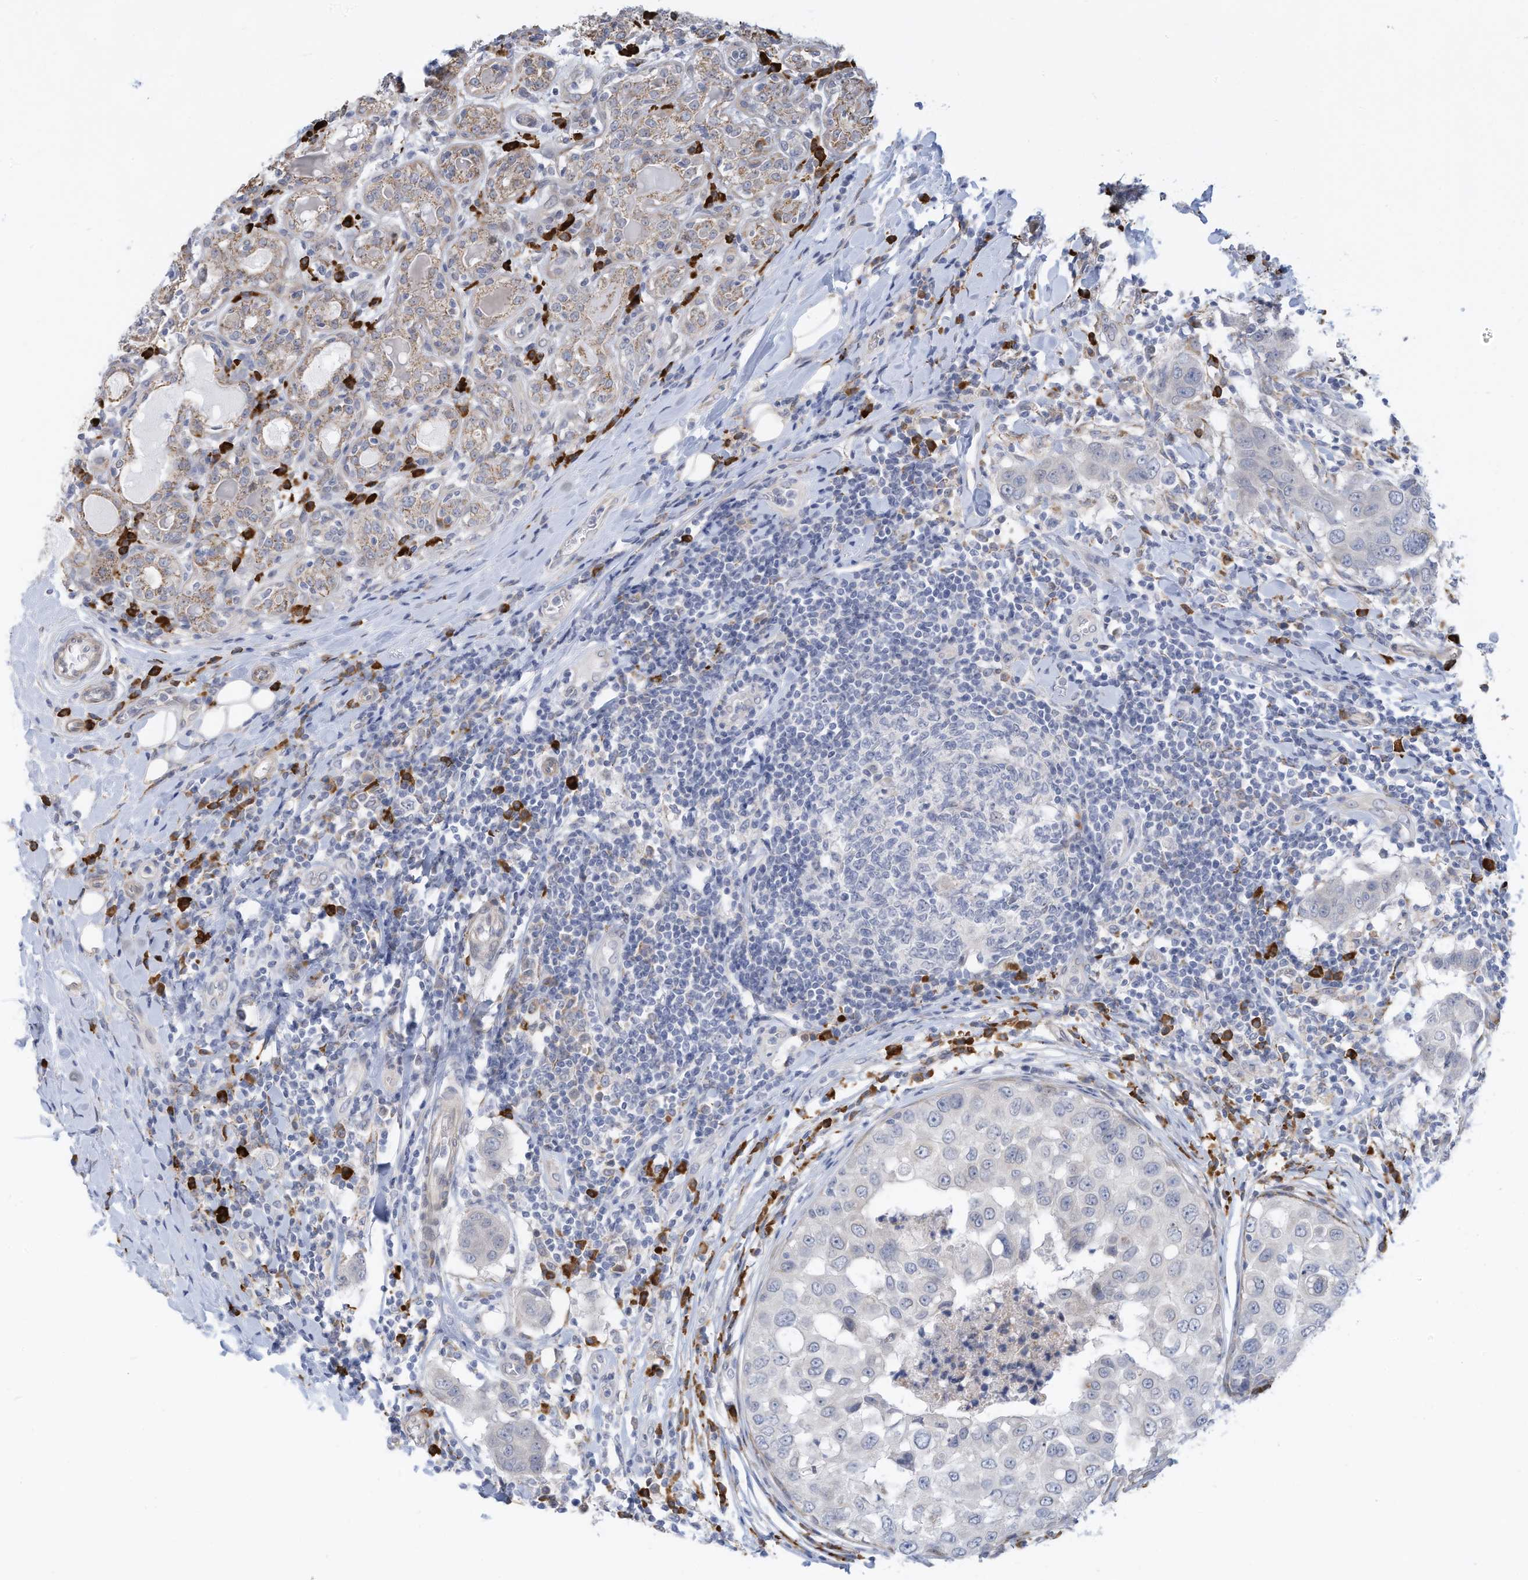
{"staining": {"intensity": "negative", "quantity": "none", "location": "none"}, "tissue": "breast cancer", "cell_type": "Tumor cells", "image_type": "cancer", "snomed": [{"axis": "morphology", "description": "Duct carcinoma"}, {"axis": "topography", "description": "Breast"}], "caption": "The photomicrograph shows no significant positivity in tumor cells of breast cancer (intraductal carcinoma).", "gene": "ZNF292", "patient": {"sex": "female", "age": 27}}